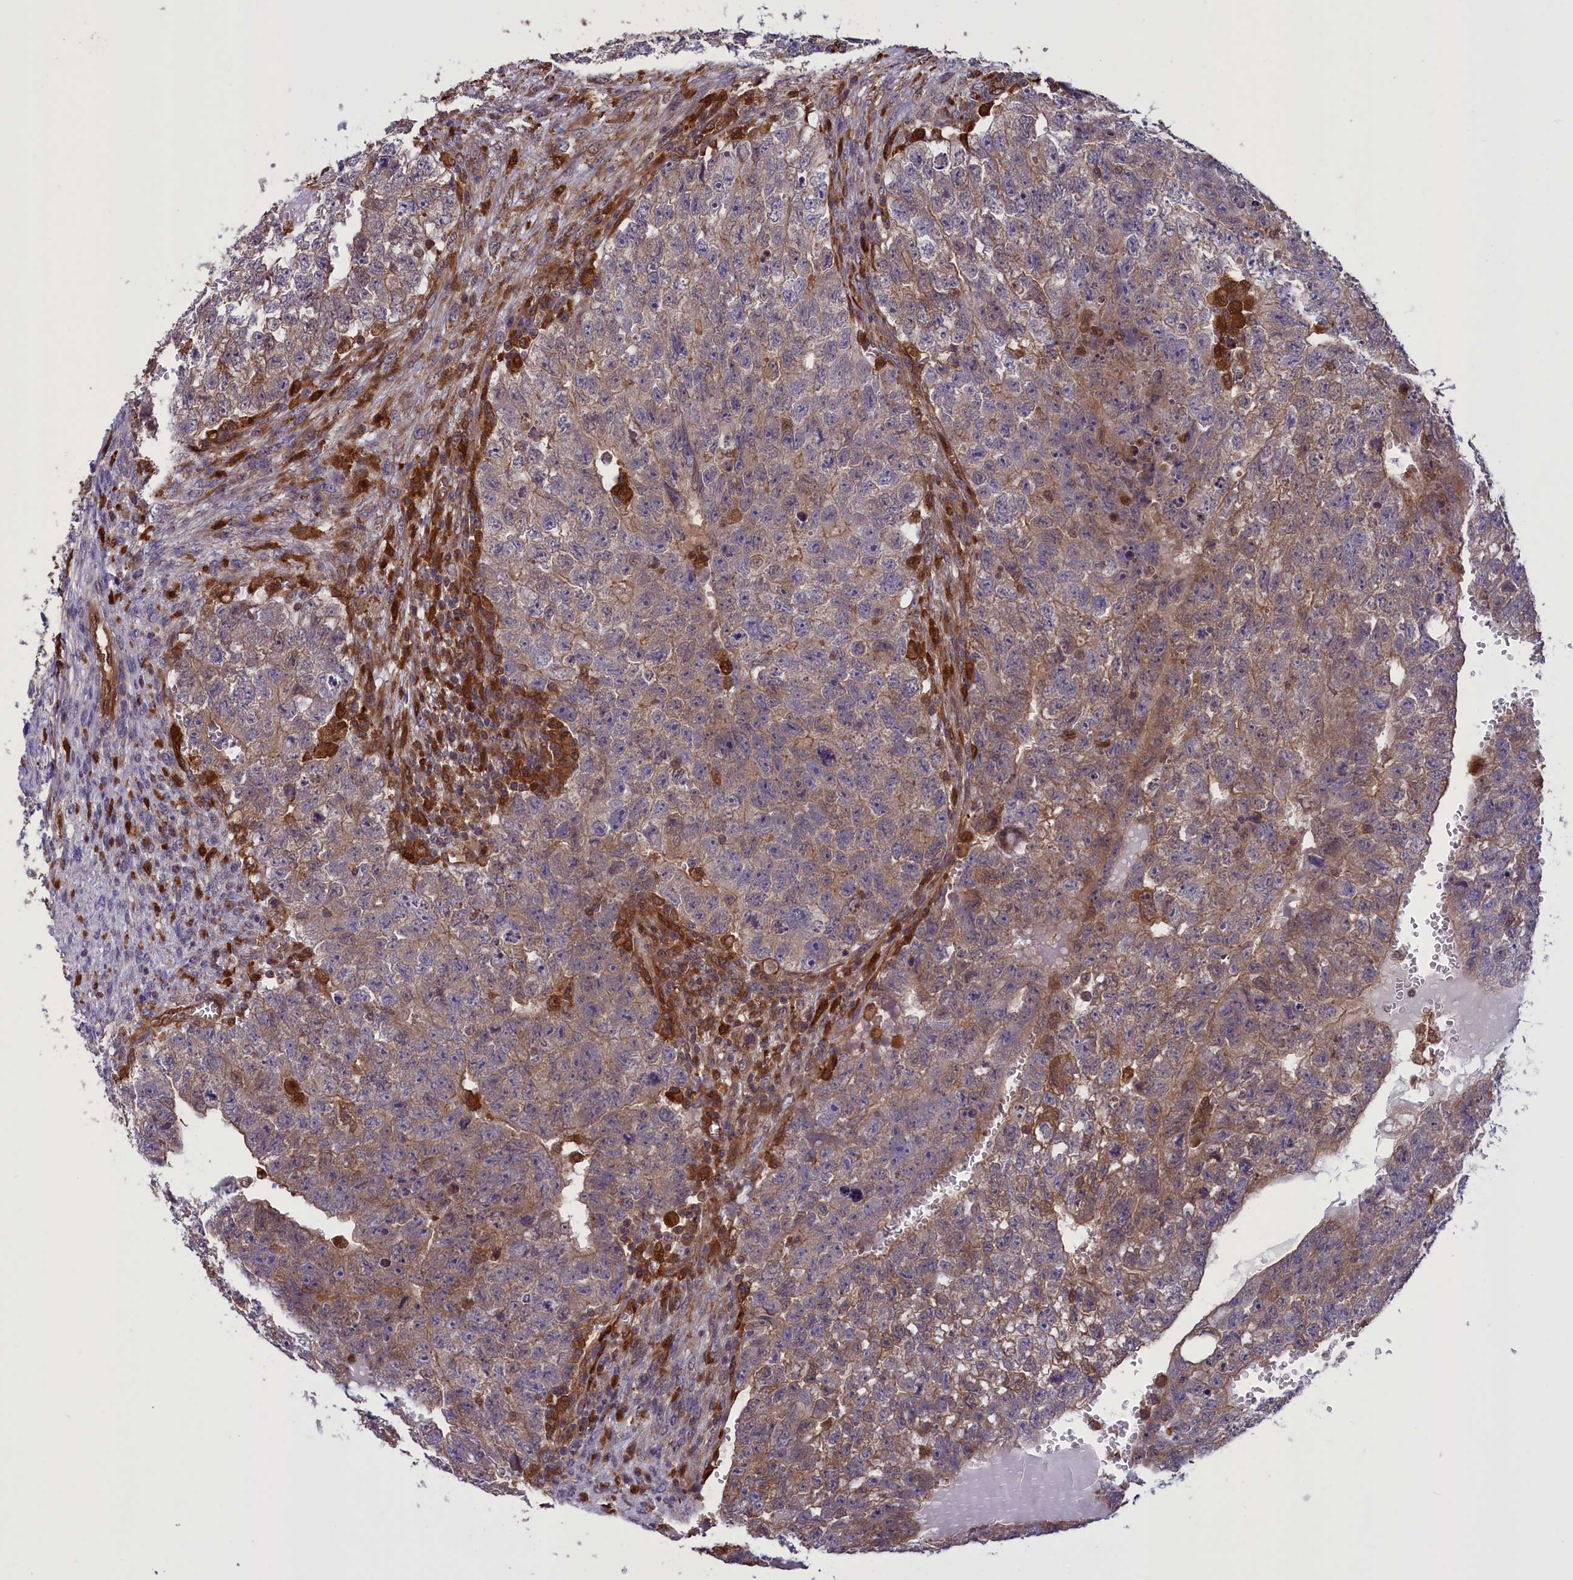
{"staining": {"intensity": "weak", "quantity": ">75%", "location": "cytoplasmic/membranous"}, "tissue": "testis cancer", "cell_type": "Tumor cells", "image_type": "cancer", "snomed": [{"axis": "morphology", "description": "Seminoma, NOS"}, {"axis": "morphology", "description": "Carcinoma, Embryonal, NOS"}, {"axis": "topography", "description": "Testis"}], "caption": "There is low levels of weak cytoplasmic/membranous staining in tumor cells of testis cancer (seminoma), as demonstrated by immunohistochemical staining (brown color).", "gene": "ARHGAP18", "patient": {"sex": "male", "age": 38}}